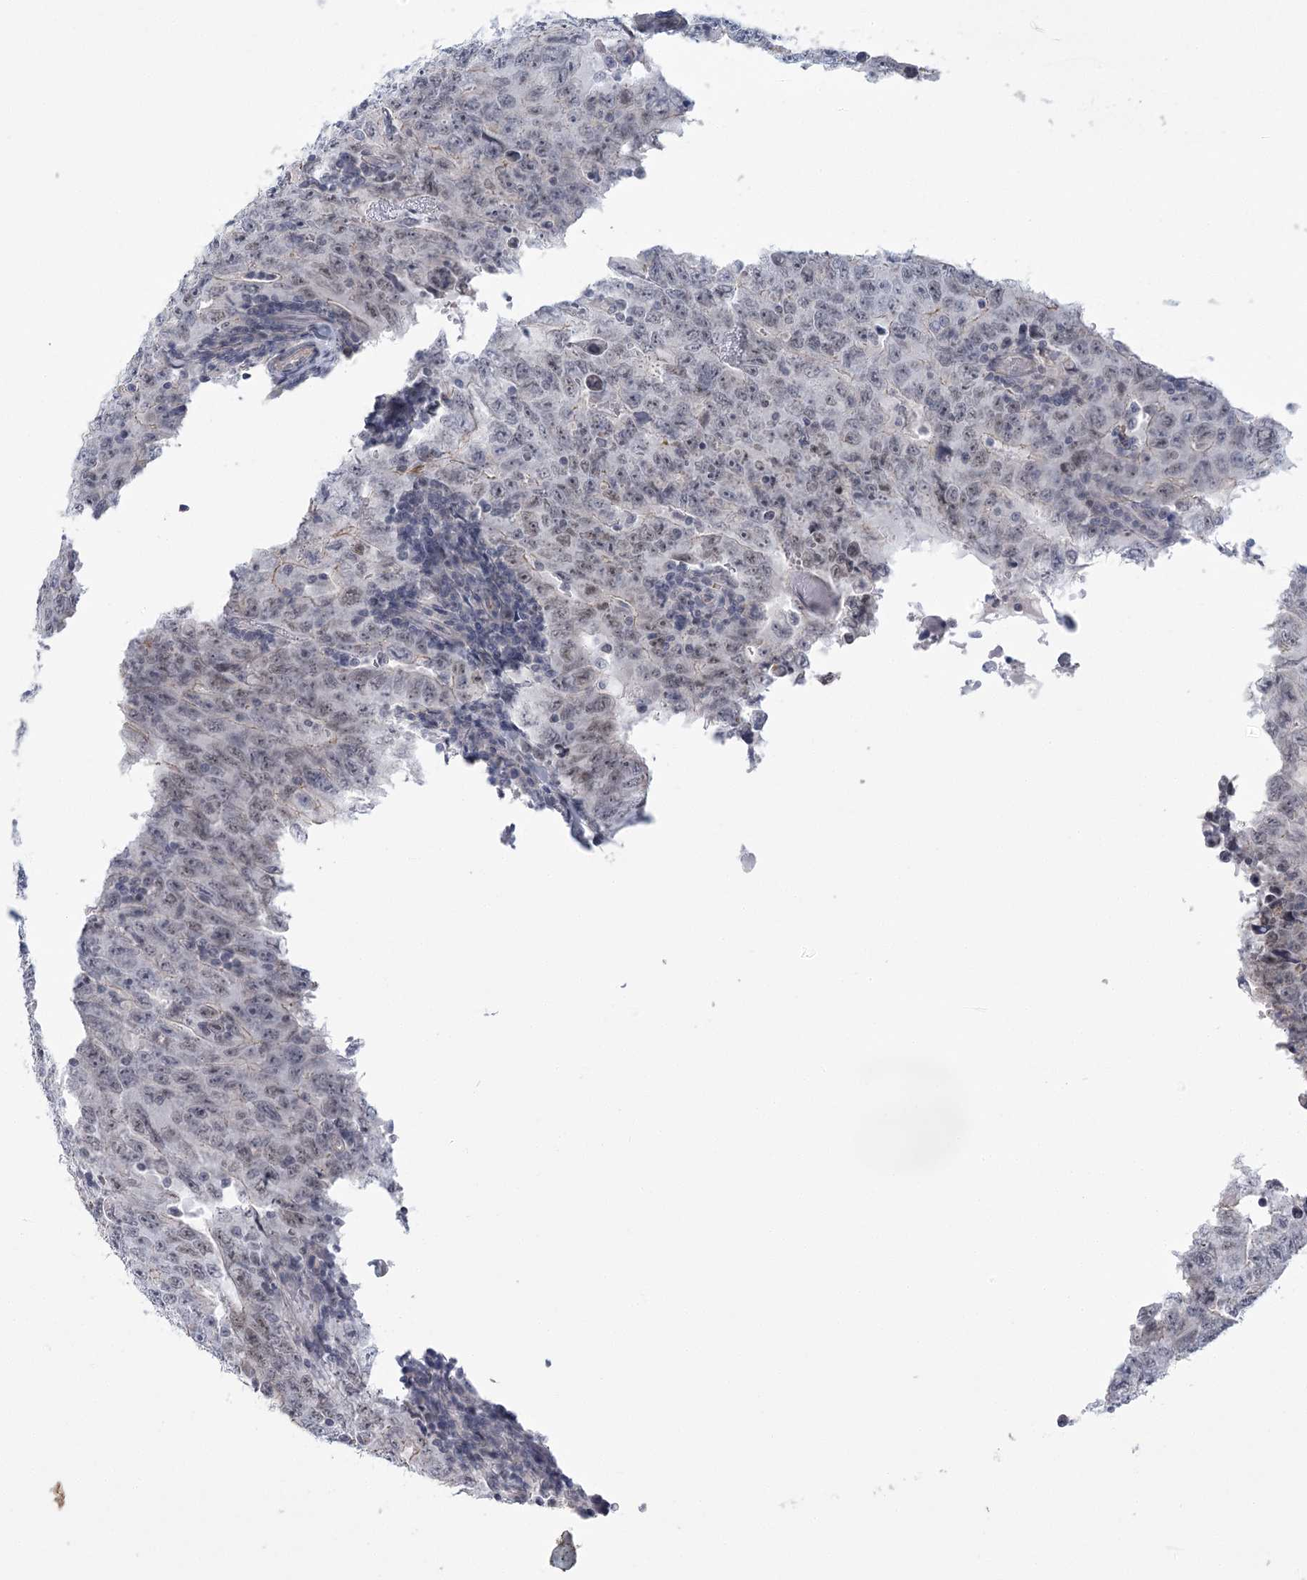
{"staining": {"intensity": "weak", "quantity": "<25%", "location": "nuclear"}, "tissue": "testis cancer", "cell_type": "Tumor cells", "image_type": "cancer", "snomed": [{"axis": "morphology", "description": "Carcinoma, Embryonal, NOS"}, {"axis": "topography", "description": "Testis"}], "caption": "Tumor cells show no significant protein staining in testis cancer (embryonal carcinoma).", "gene": "FAM76B", "patient": {"sex": "male", "age": 26}}